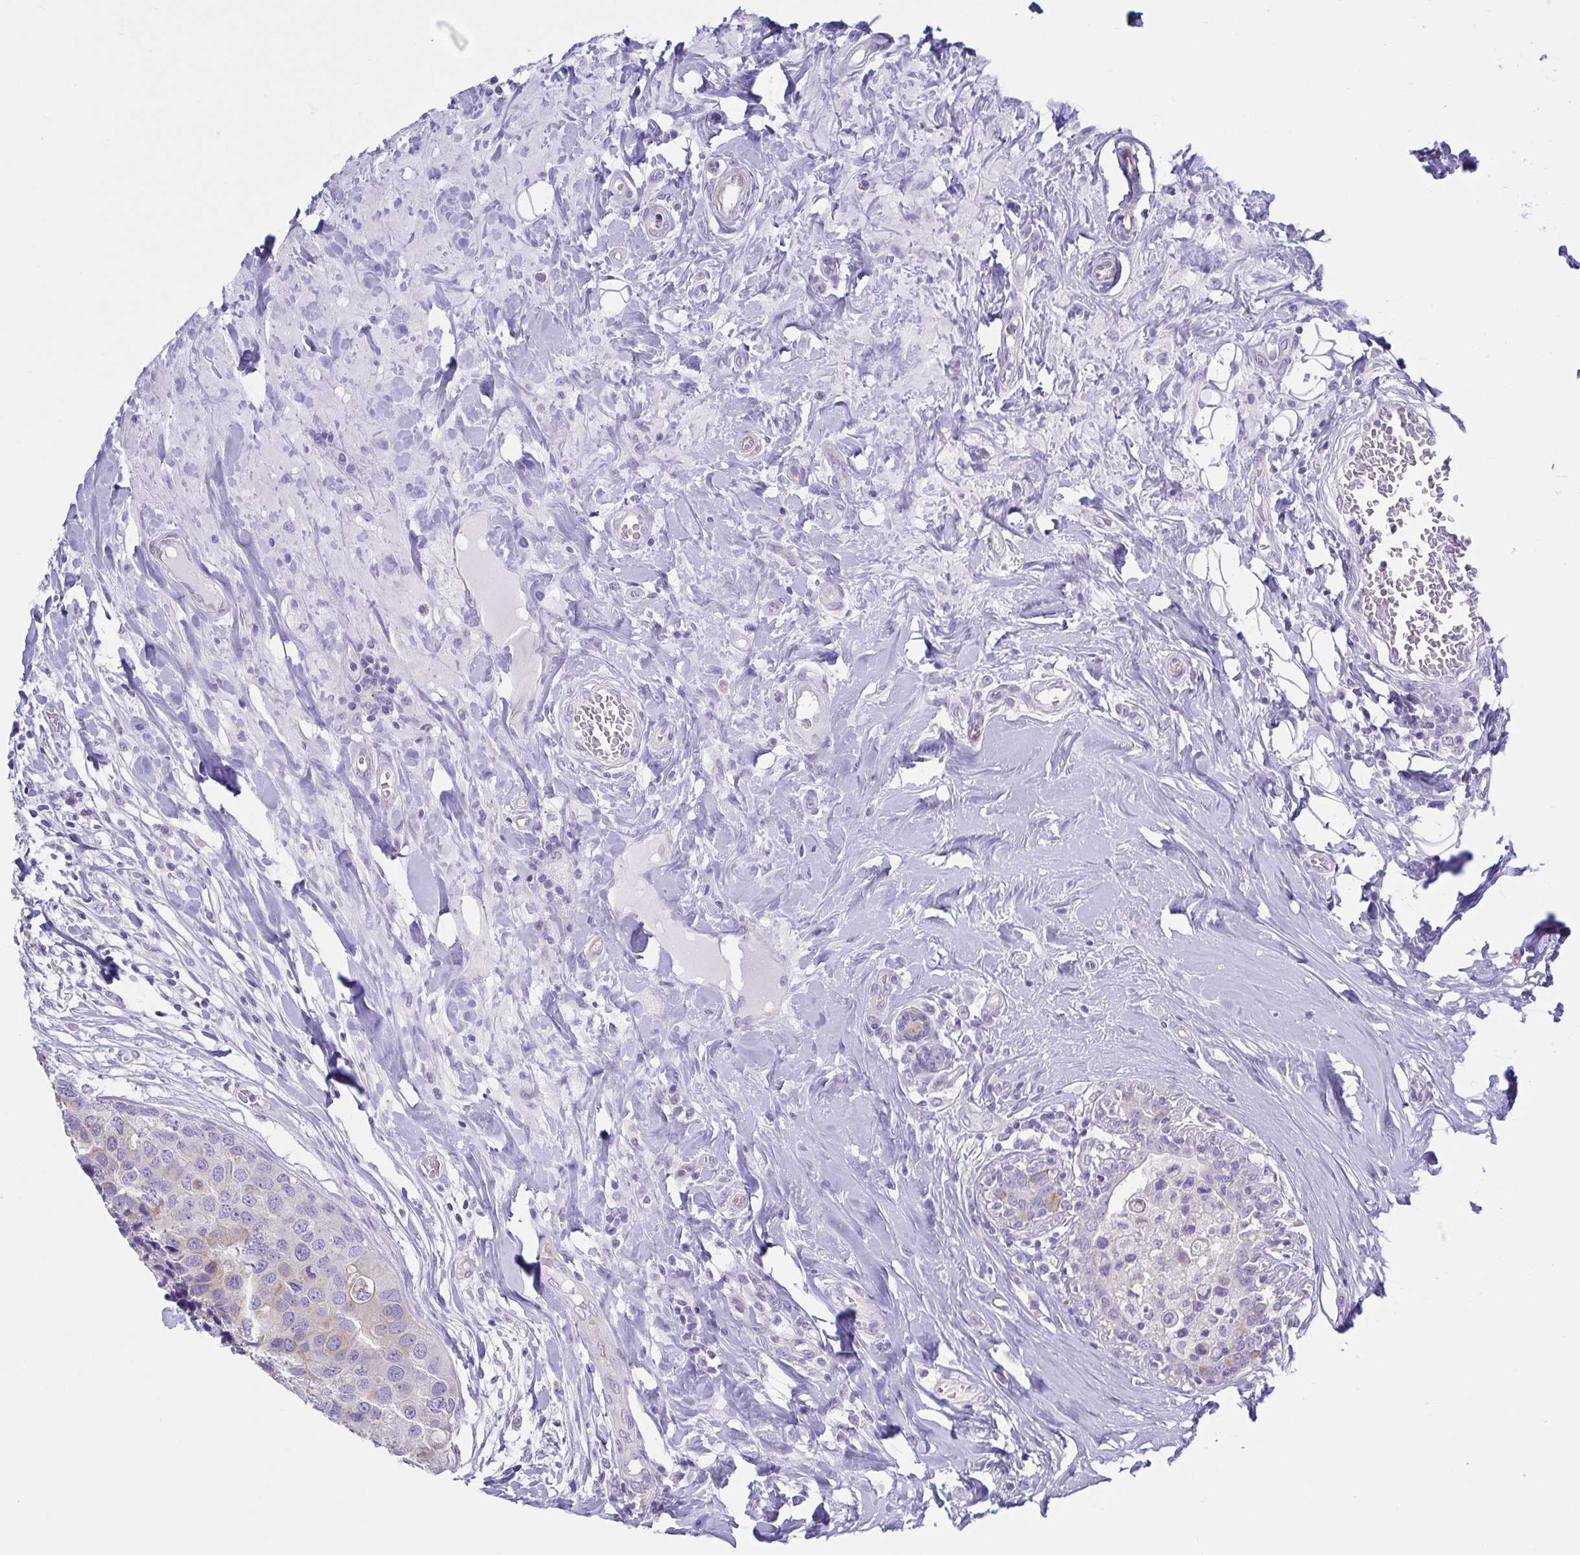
{"staining": {"intensity": "weak", "quantity": "25%-75%", "location": "cytoplasmic/membranous"}, "tissue": "breast cancer", "cell_type": "Tumor cells", "image_type": "cancer", "snomed": [{"axis": "morphology", "description": "Duct carcinoma"}, {"axis": "topography", "description": "Breast"}], "caption": "Tumor cells display weak cytoplasmic/membranous staining in approximately 25%-75% of cells in breast cancer. (DAB = brown stain, brightfield microscopy at high magnification).", "gene": "TNNI2", "patient": {"sex": "female", "age": 24}}